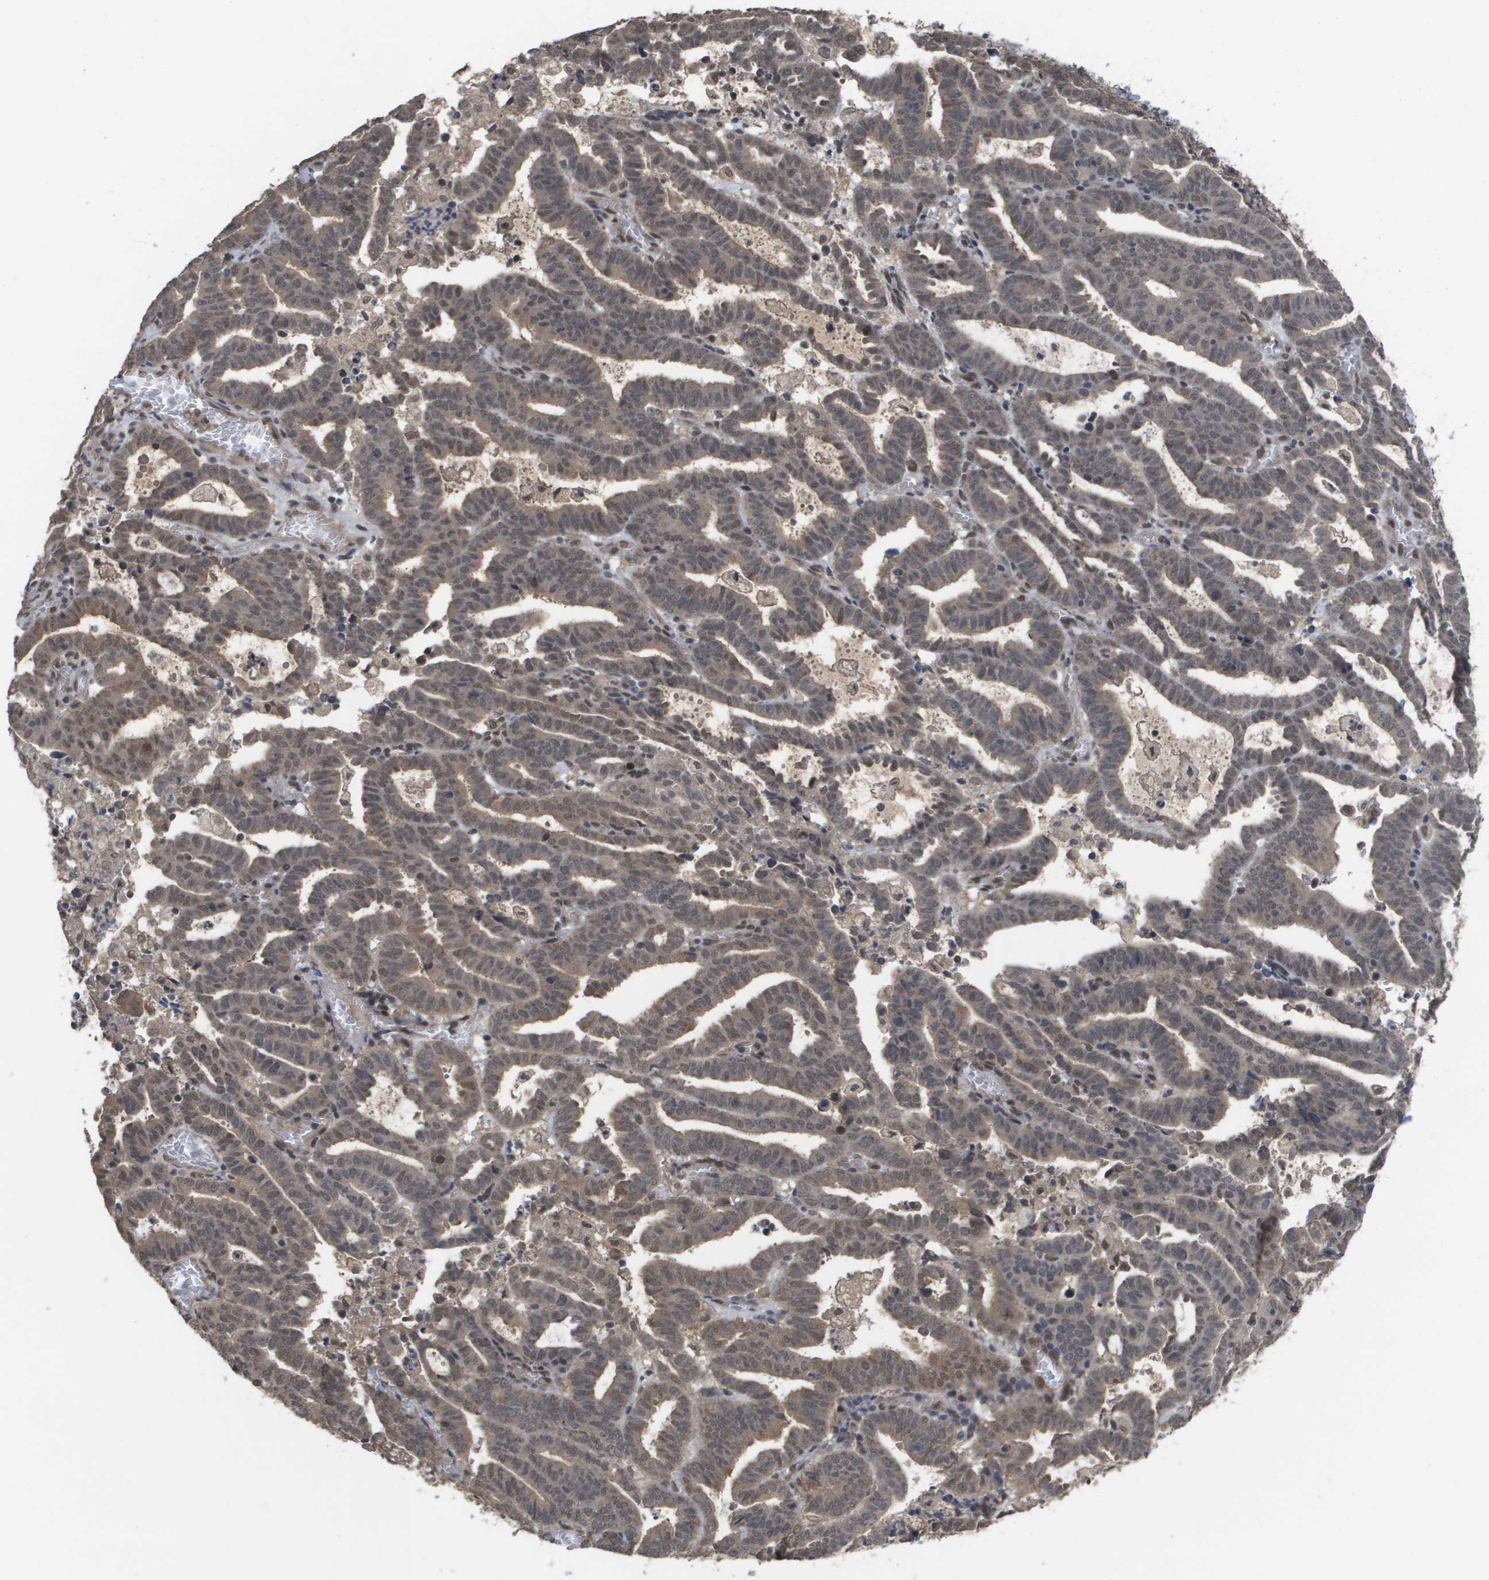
{"staining": {"intensity": "moderate", "quantity": ">75%", "location": "cytoplasmic/membranous,nuclear"}, "tissue": "endometrial cancer", "cell_type": "Tumor cells", "image_type": "cancer", "snomed": [{"axis": "morphology", "description": "Adenocarcinoma, NOS"}, {"axis": "topography", "description": "Uterus"}], "caption": "A high-resolution histopathology image shows IHC staining of endometrial cancer (adenocarcinoma), which demonstrates moderate cytoplasmic/membranous and nuclear staining in approximately >75% of tumor cells. Nuclei are stained in blue.", "gene": "AMBRA1", "patient": {"sex": "female", "age": 83}}